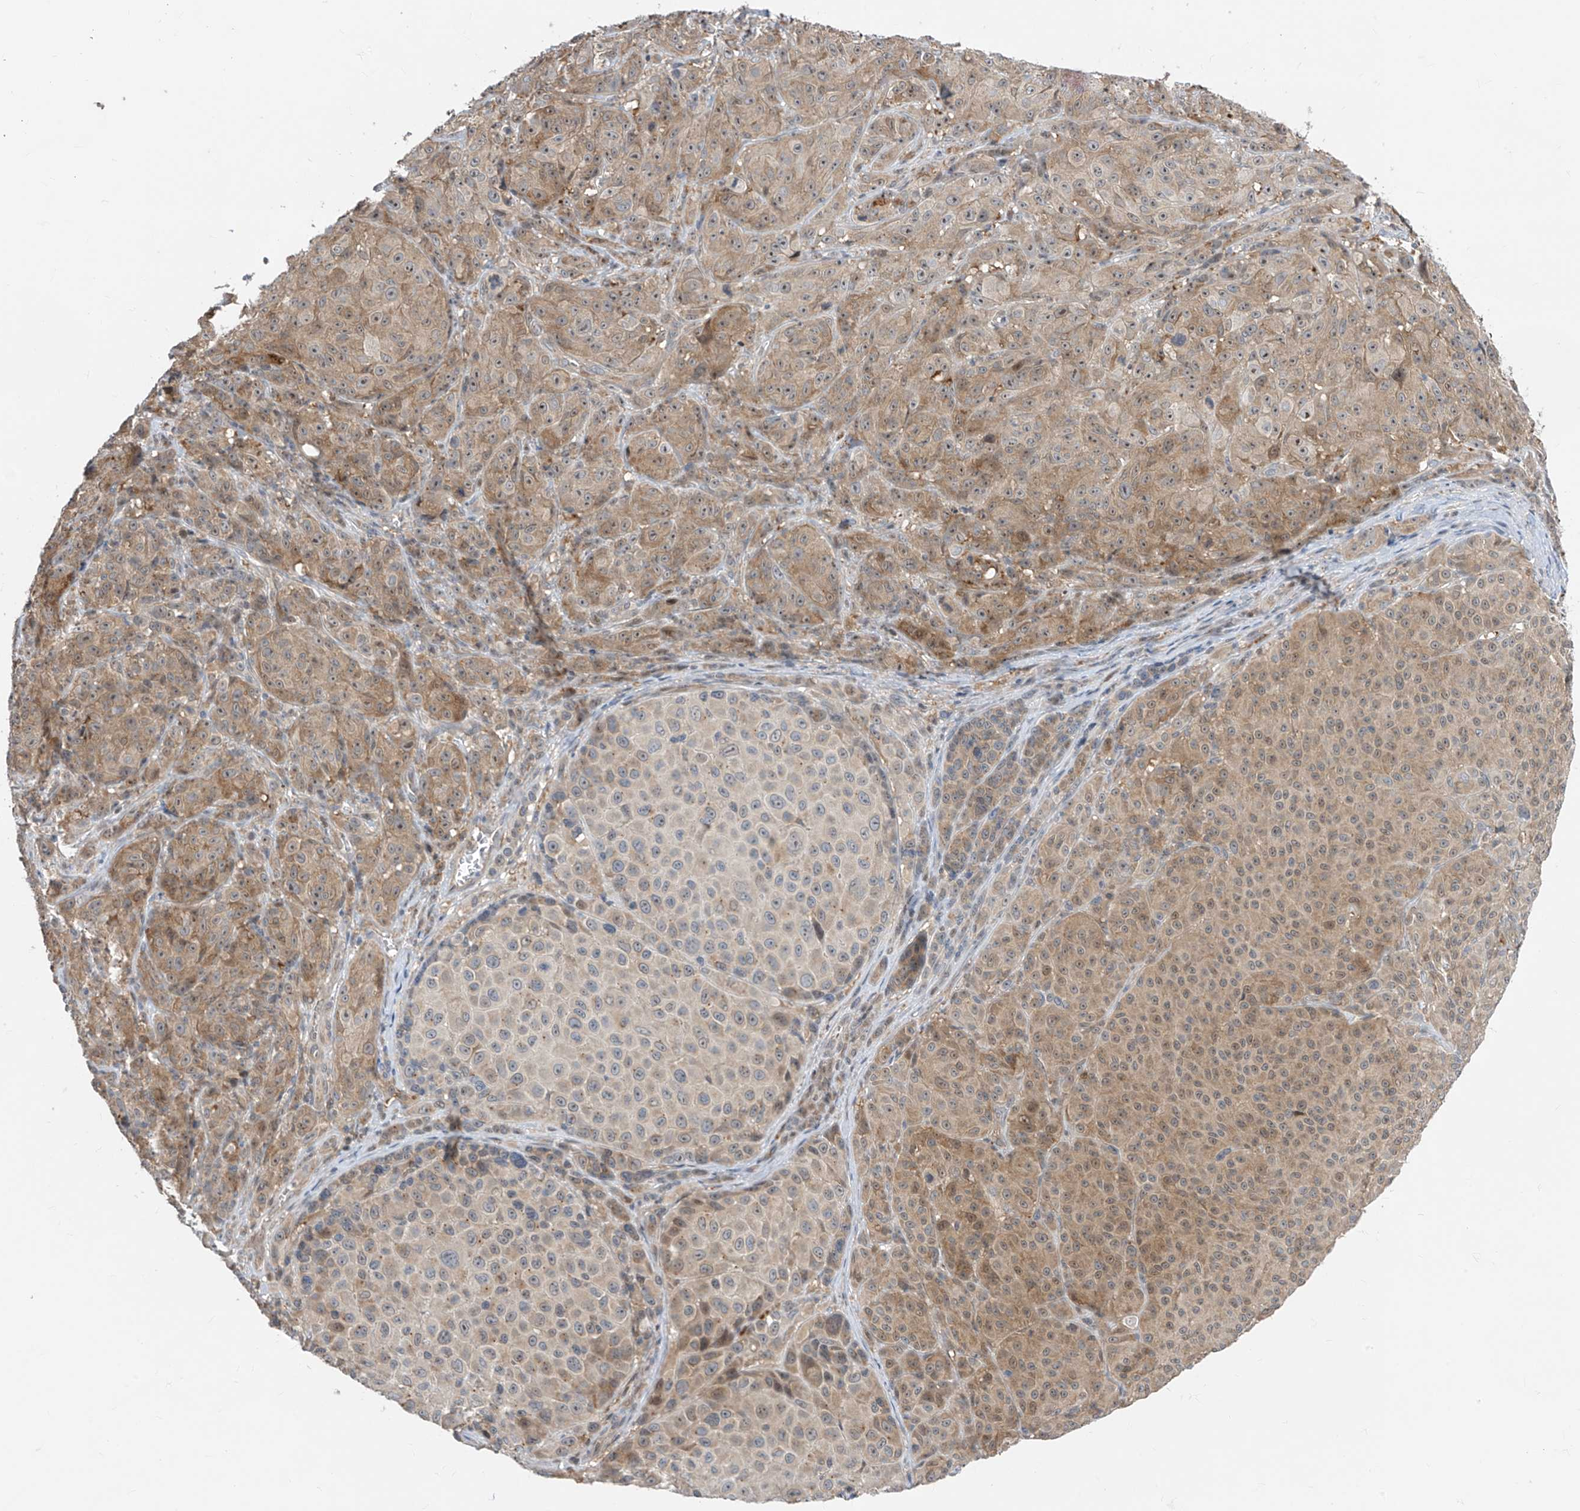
{"staining": {"intensity": "weak", "quantity": ">75%", "location": "cytoplasmic/membranous"}, "tissue": "melanoma", "cell_type": "Tumor cells", "image_type": "cancer", "snomed": [{"axis": "morphology", "description": "Malignant melanoma, NOS"}, {"axis": "topography", "description": "Skin"}], "caption": "IHC histopathology image of malignant melanoma stained for a protein (brown), which exhibits low levels of weak cytoplasmic/membranous positivity in approximately >75% of tumor cells.", "gene": "TTC38", "patient": {"sex": "male", "age": 73}}